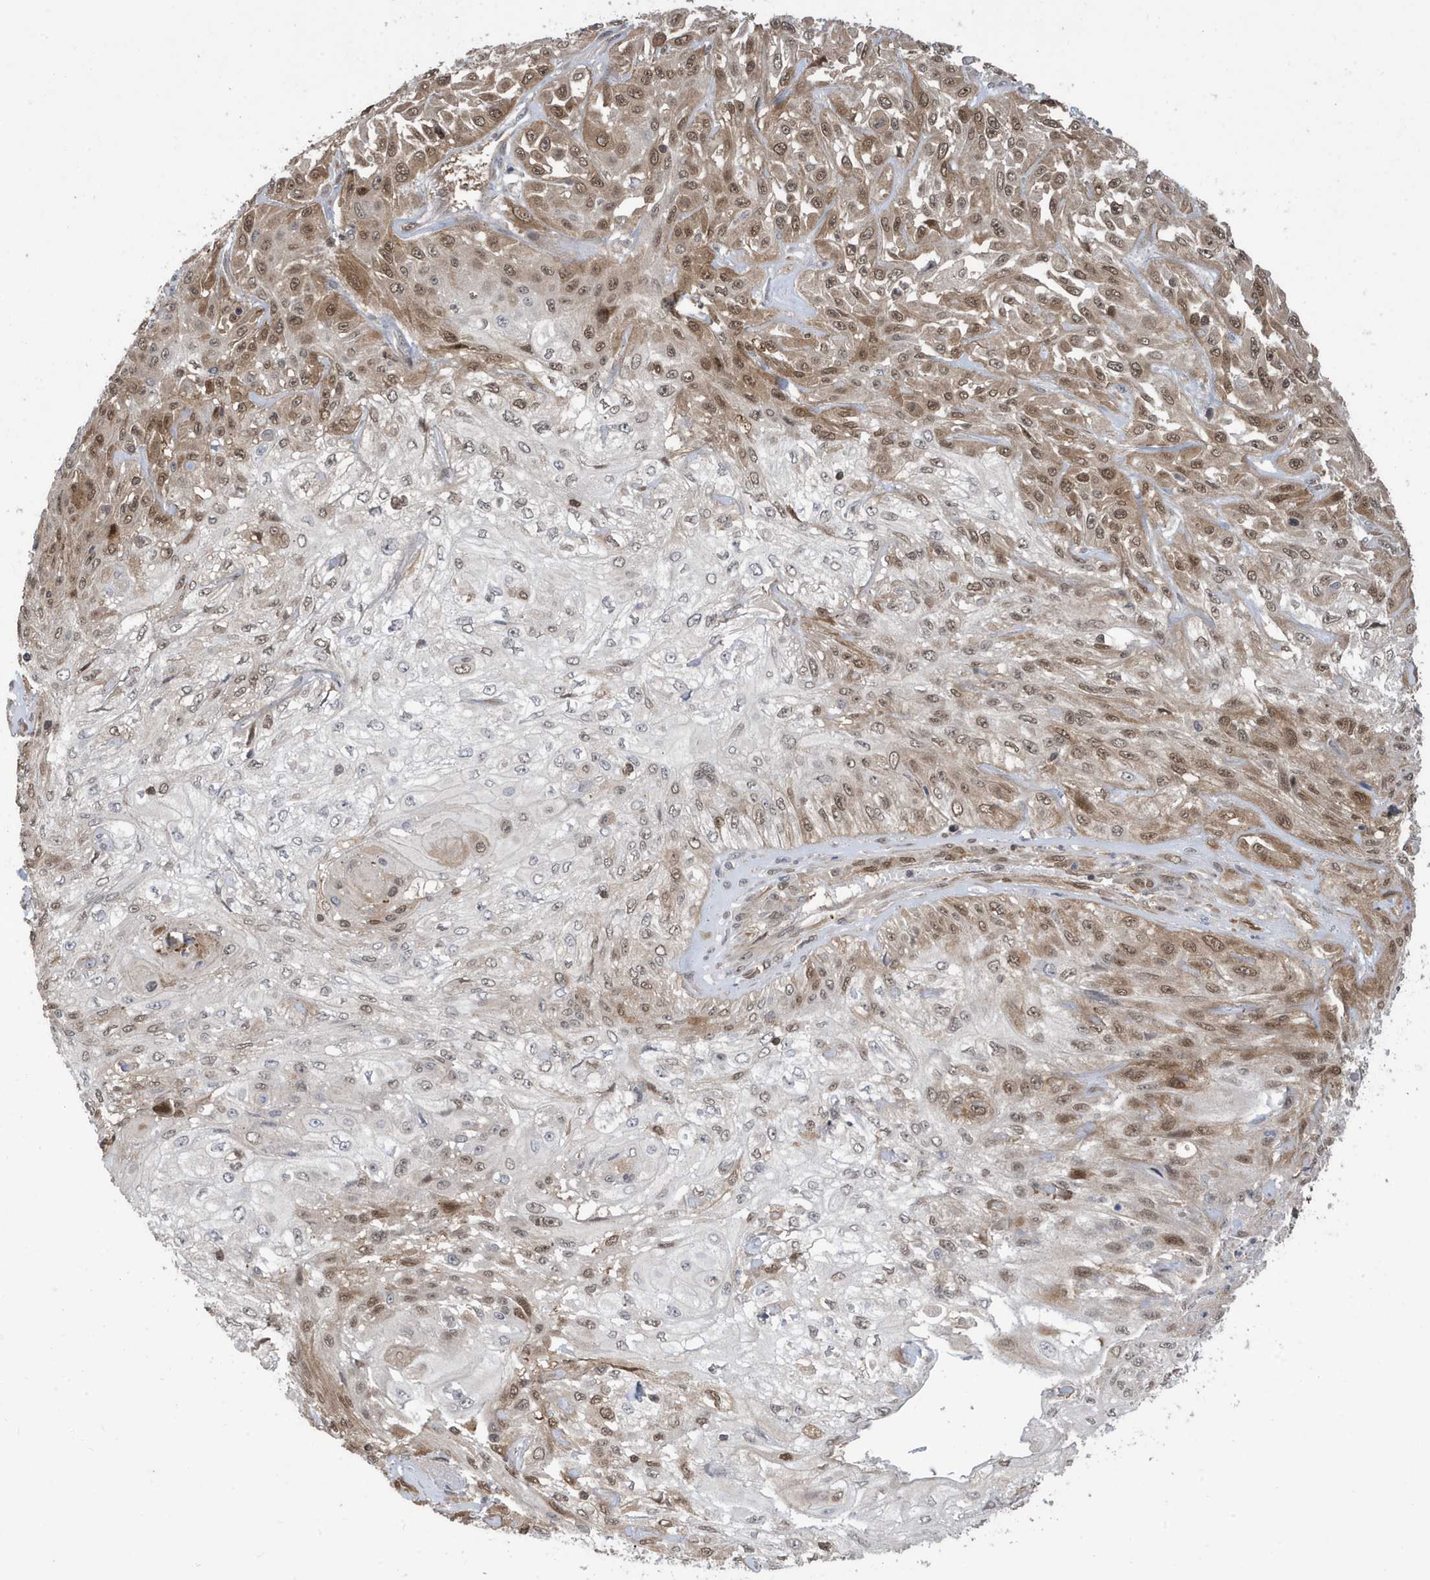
{"staining": {"intensity": "moderate", "quantity": "25%-75%", "location": "cytoplasmic/membranous,nuclear"}, "tissue": "skin cancer", "cell_type": "Tumor cells", "image_type": "cancer", "snomed": [{"axis": "morphology", "description": "Squamous cell carcinoma, NOS"}, {"axis": "morphology", "description": "Squamous cell carcinoma, metastatic, NOS"}, {"axis": "topography", "description": "Skin"}, {"axis": "topography", "description": "Lymph node"}], "caption": "This is a histology image of immunohistochemistry staining of skin cancer, which shows moderate staining in the cytoplasmic/membranous and nuclear of tumor cells.", "gene": "UBQLN1", "patient": {"sex": "male", "age": 75}}